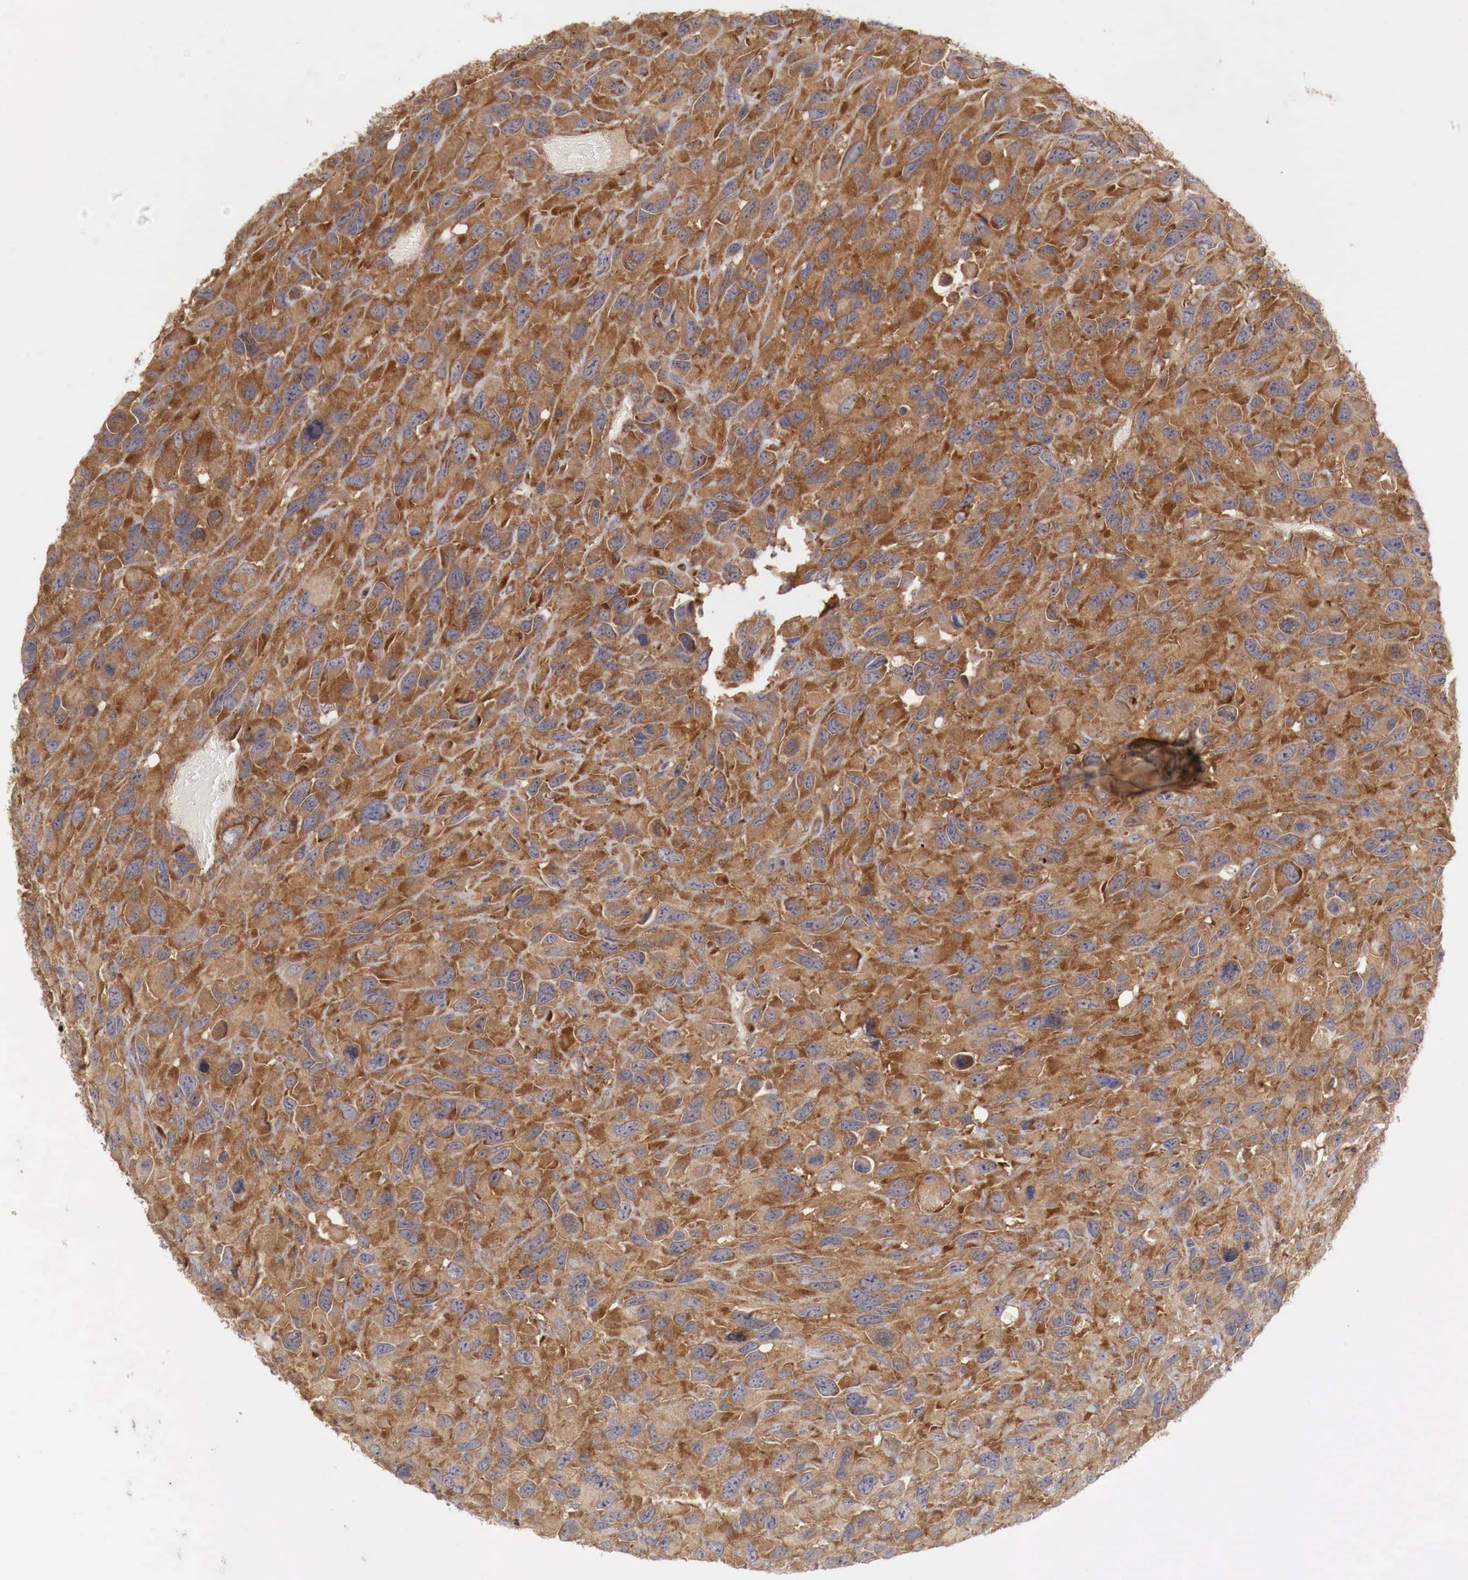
{"staining": {"intensity": "strong", "quantity": ">75%", "location": "cytoplasmic/membranous"}, "tissue": "renal cancer", "cell_type": "Tumor cells", "image_type": "cancer", "snomed": [{"axis": "morphology", "description": "Adenocarcinoma, NOS"}, {"axis": "topography", "description": "Kidney"}], "caption": "IHC of human renal cancer displays high levels of strong cytoplasmic/membranous positivity in about >75% of tumor cells.", "gene": "ARMCX4", "patient": {"sex": "male", "age": 79}}